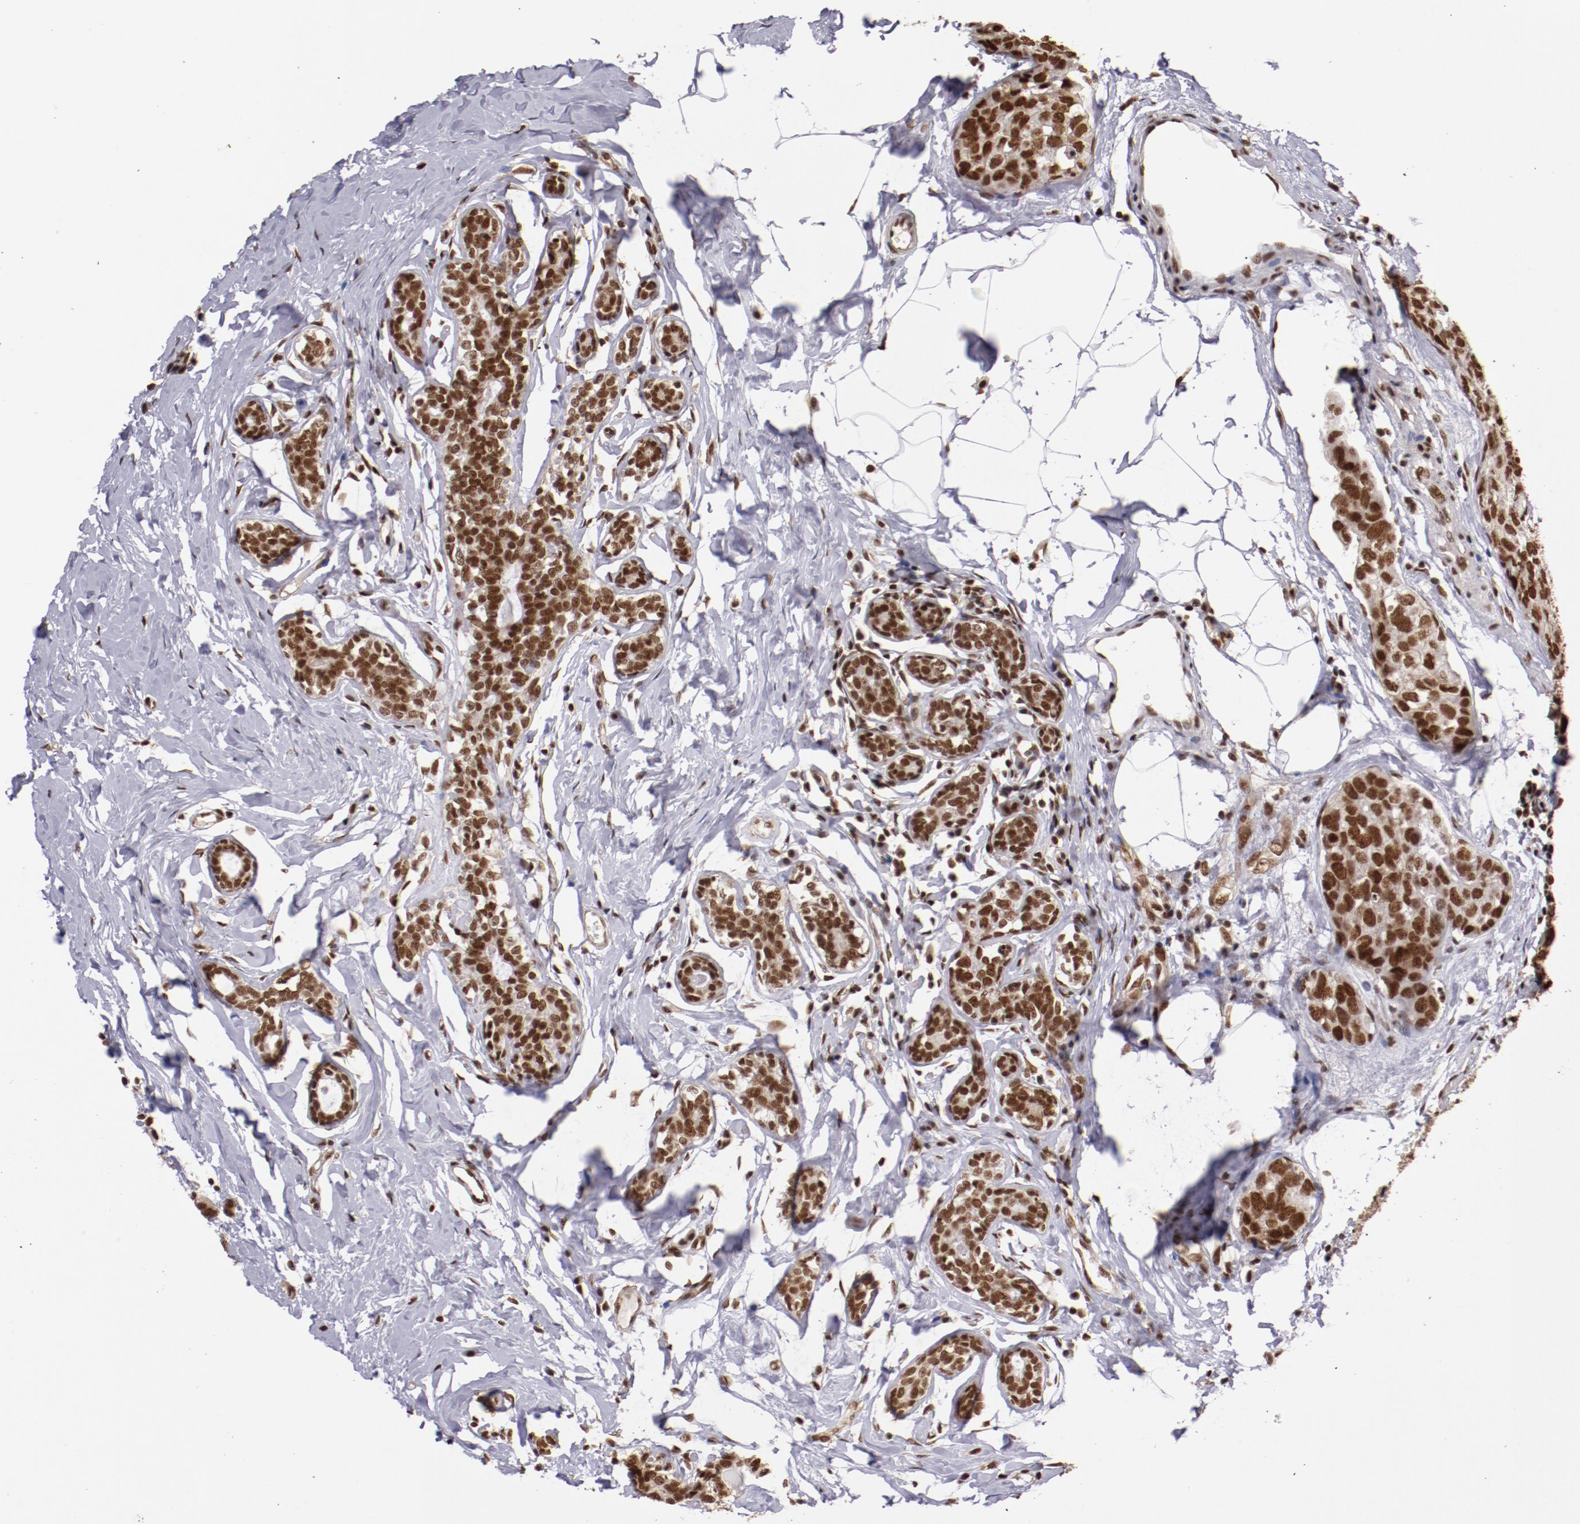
{"staining": {"intensity": "moderate", "quantity": ">75%", "location": "nuclear"}, "tissue": "breast cancer", "cell_type": "Tumor cells", "image_type": "cancer", "snomed": [{"axis": "morphology", "description": "Normal tissue, NOS"}, {"axis": "morphology", "description": "Duct carcinoma"}, {"axis": "topography", "description": "Breast"}], "caption": "IHC of human breast infiltrating ductal carcinoma shows medium levels of moderate nuclear expression in about >75% of tumor cells. (Brightfield microscopy of DAB IHC at high magnification).", "gene": "STAG2", "patient": {"sex": "female", "age": 50}}